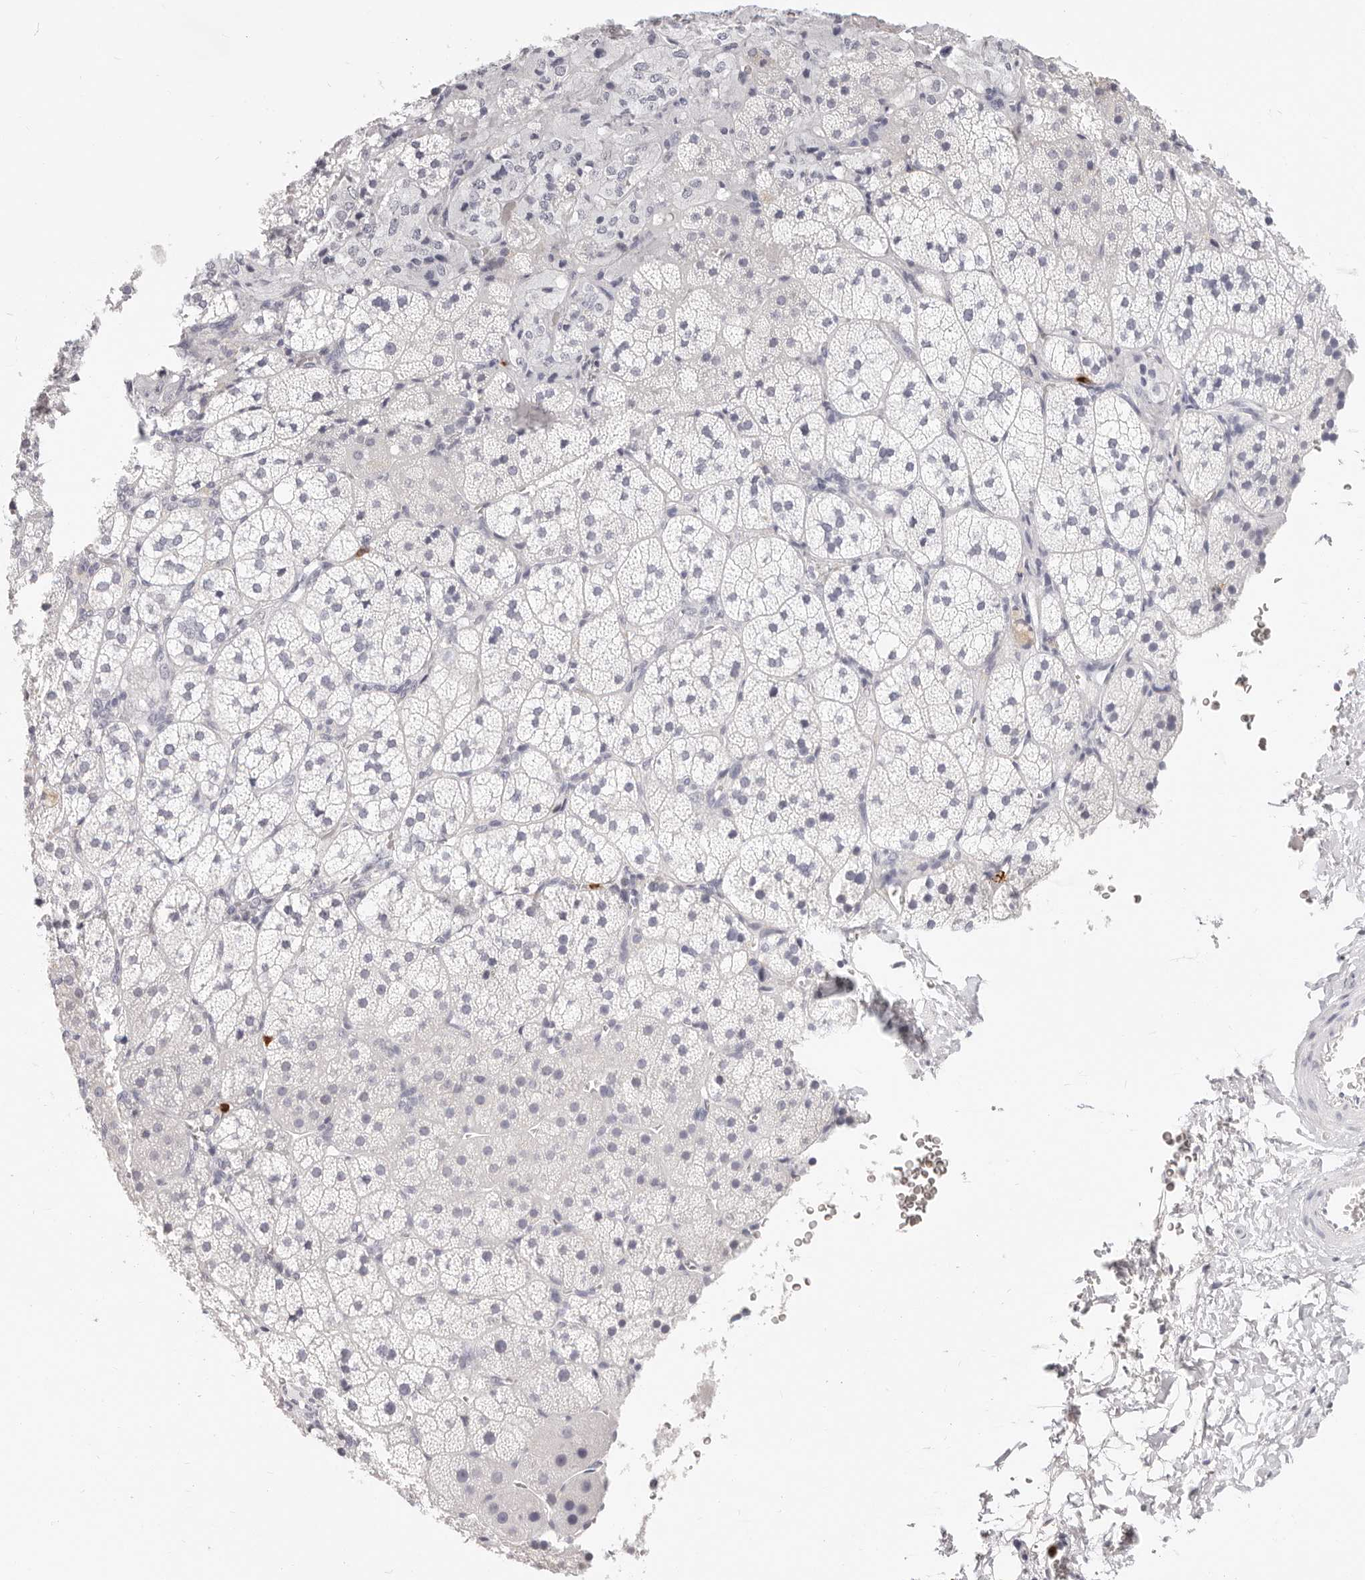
{"staining": {"intensity": "negative", "quantity": "none", "location": "none"}, "tissue": "adrenal gland", "cell_type": "Glandular cells", "image_type": "normal", "snomed": [{"axis": "morphology", "description": "Normal tissue, NOS"}, {"axis": "topography", "description": "Adrenal gland"}], "caption": "Immunohistochemistry (IHC) micrograph of benign adrenal gland: human adrenal gland stained with DAB reveals no significant protein expression in glandular cells. Brightfield microscopy of immunohistochemistry stained with DAB (brown) and hematoxylin (blue), captured at high magnification.", "gene": "CAMP", "patient": {"sex": "female", "age": 44}}